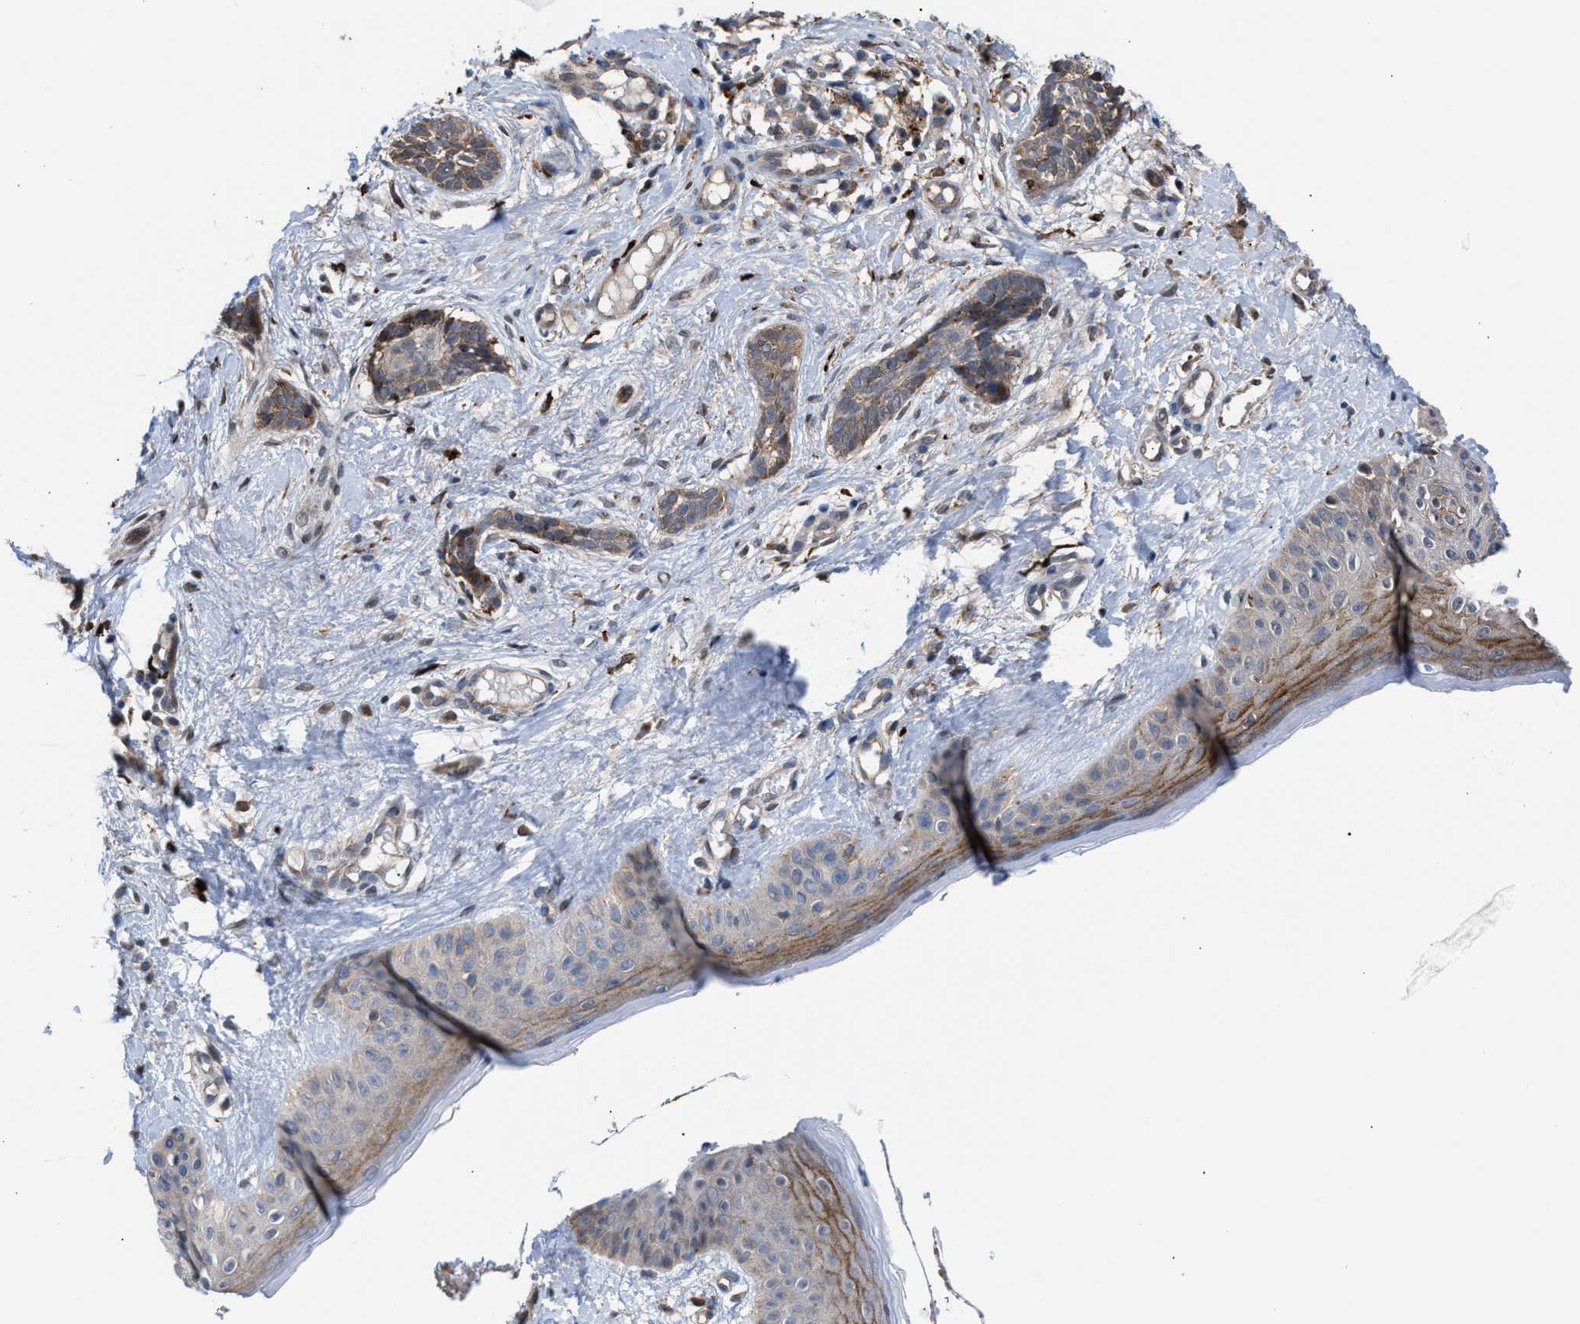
{"staining": {"intensity": "weak", "quantity": "25%-75%", "location": "cytoplasmic/membranous"}, "tissue": "skin cancer", "cell_type": "Tumor cells", "image_type": "cancer", "snomed": [{"axis": "morphology", "description": "Normal tissue, NOS"}, {"axis": "morphology", "description": "Basal cell carcinoma"}, {"axis": "topography", "description": "Skin"}], "caption": "Weak cytoplasmic/membranous expression is seen in about 25%-75% of tumor cells in skin cancer (basal cell carcinoma).", "gene": "TP53BP2", "patient": {"sex": "male", "age": 63}}